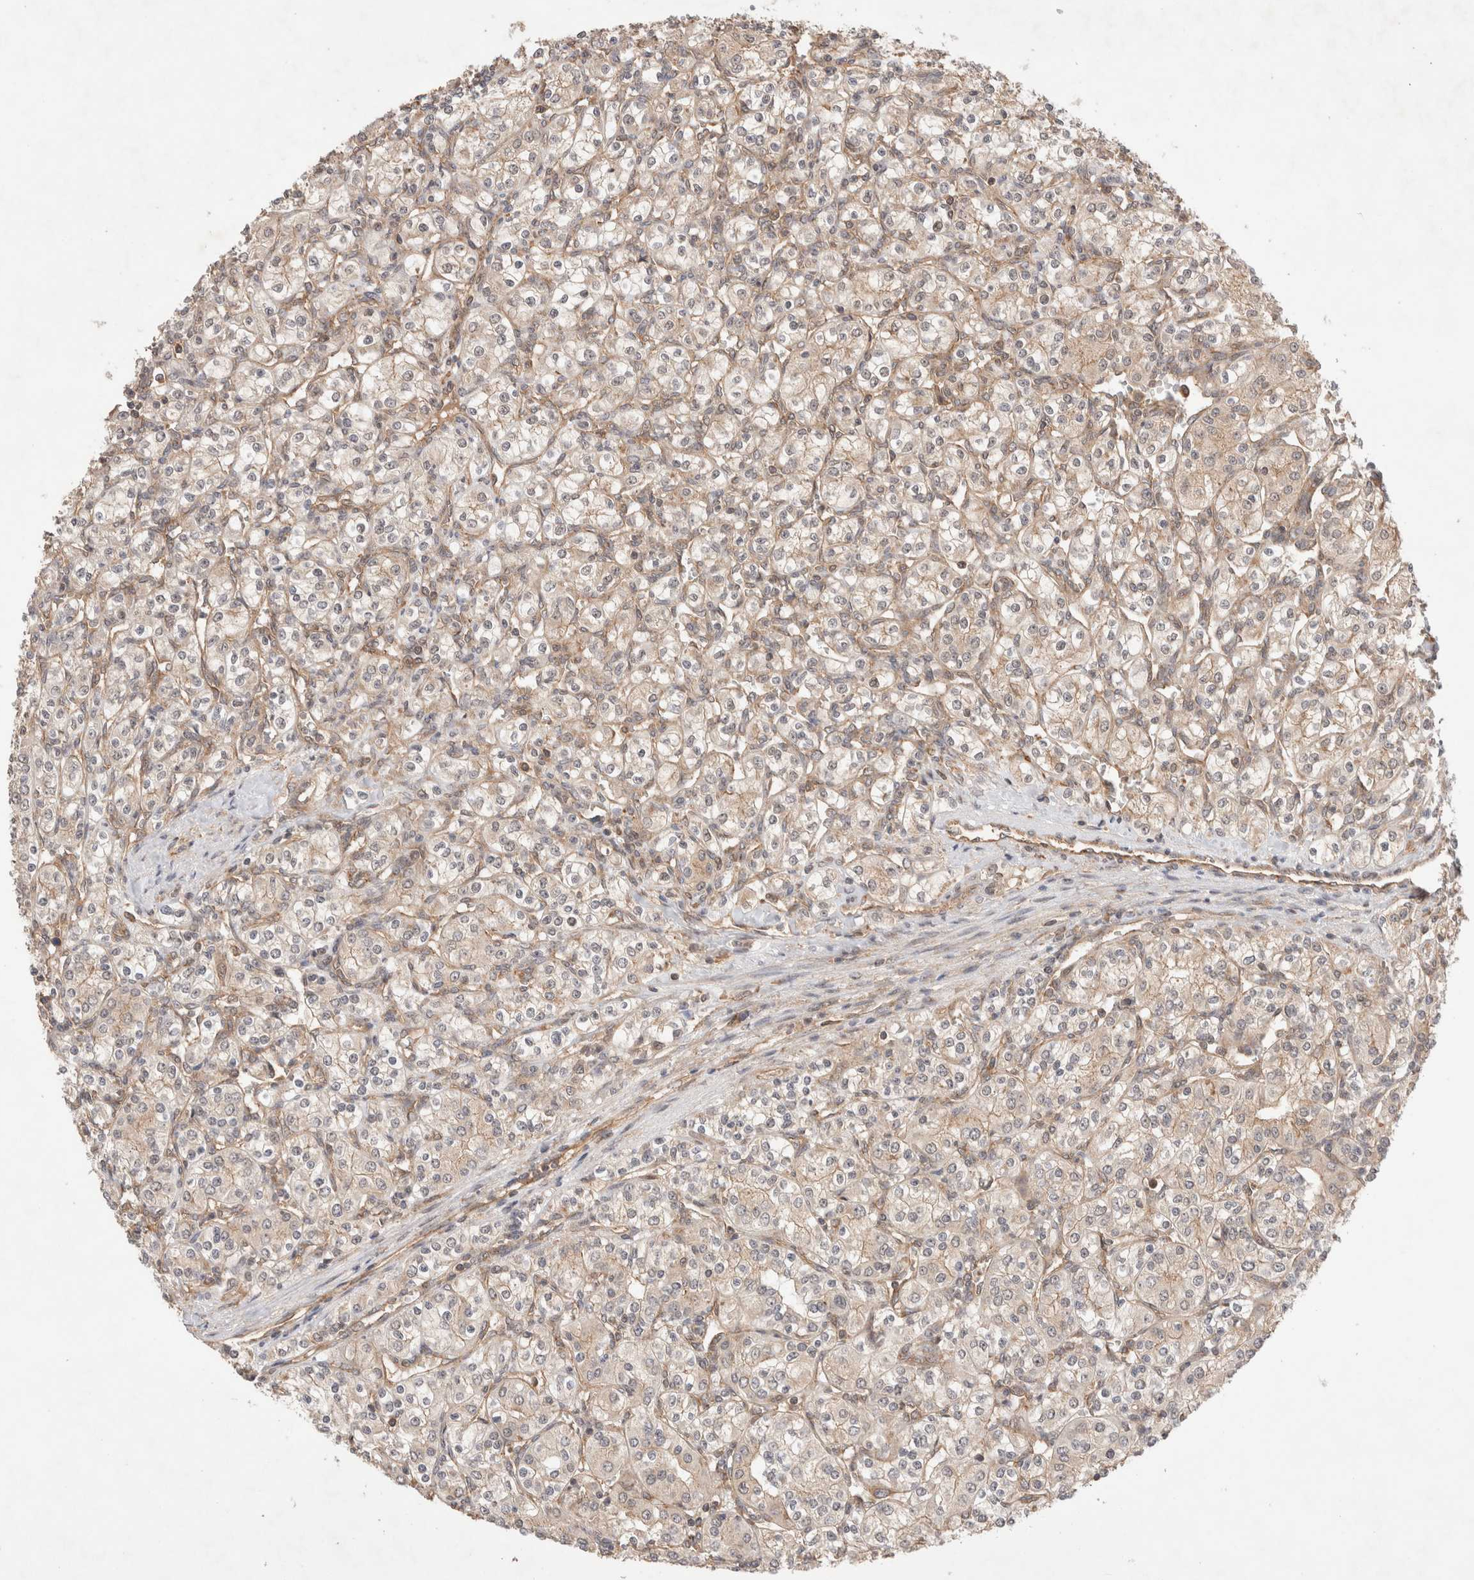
{"staining": {"intensity": "weak", "quantity": ">75%", "location": "cytoplasmic/membranous"}, "tissue": "renal cancer", "cell_type": "Tumor cells", "image_type": "cancer", "snomed": [{"axis": "morphology", "description": "Adenocarcinoma, NOS"}, {"axis": "topography", "description": "Kidney"}], "caption": "Renal cancer (adenocarcinoma) stained with a brown dye exhibits weak cytoplasmic/membranous positive staining in approximately >75% of tumor cells.", "gene": "SIKE1", "patient": {"sex": "male", "age": 77}}